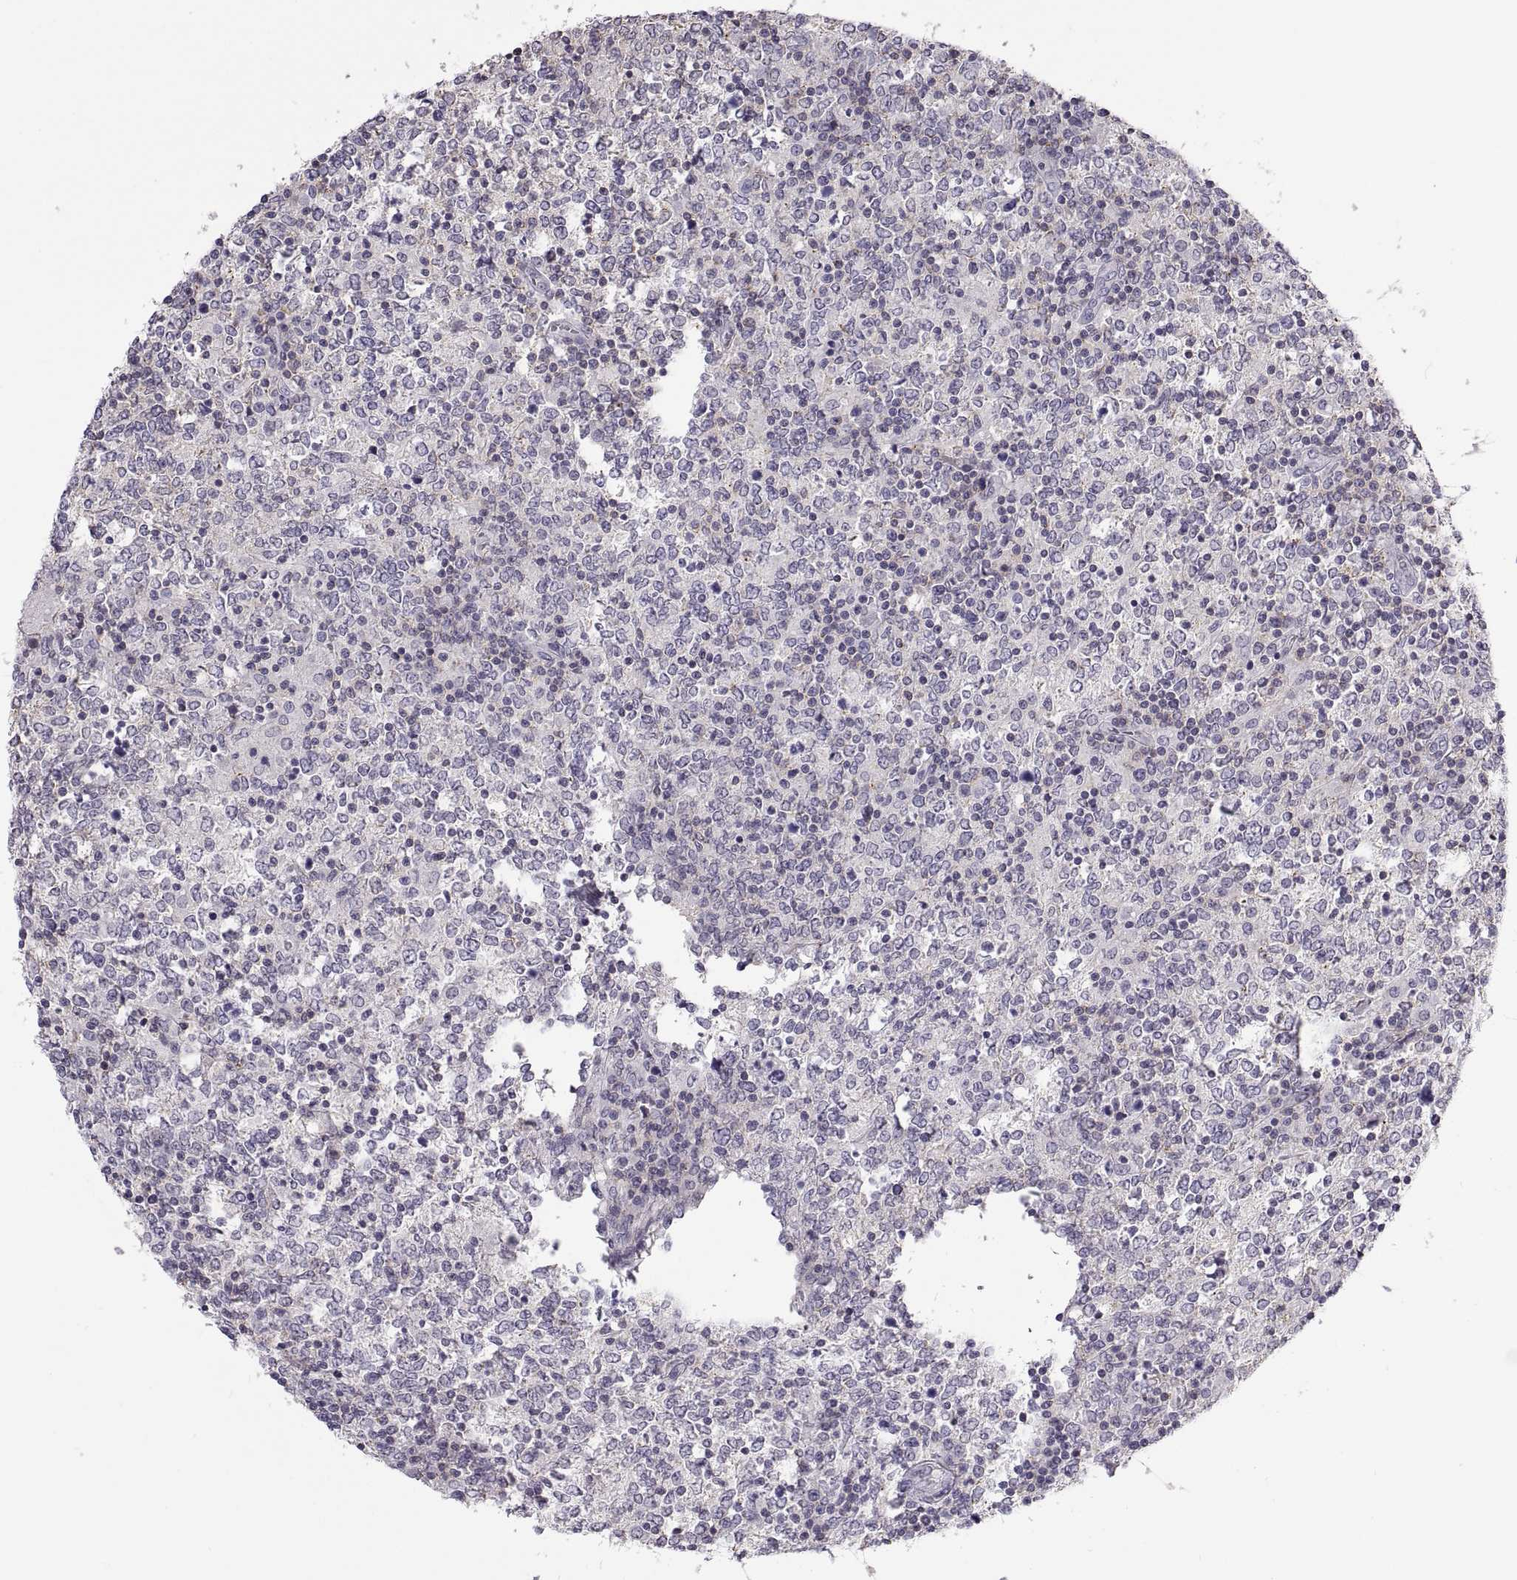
{"staining": {"intensity": "negative", "quantity": "none", "location": "none"}, "tissue": "lymphoma", "cell_type": "Tumor cells", "image_type": "cancer", "snomed": [{"axis": "morphology", "description": "Malignant lymphoma, non-Hodgkin's type, High grade"}, {"axis": "topography", "description": "Lymph node"}], "caption": "Immunohistochemical staining of human malignant lymphoma, non-Hodgkin's type (high-grade) reveals no significant positivity in tumor cells.", "gene": "TTC21A", "patient": {"sex": "female", "age": 84}}